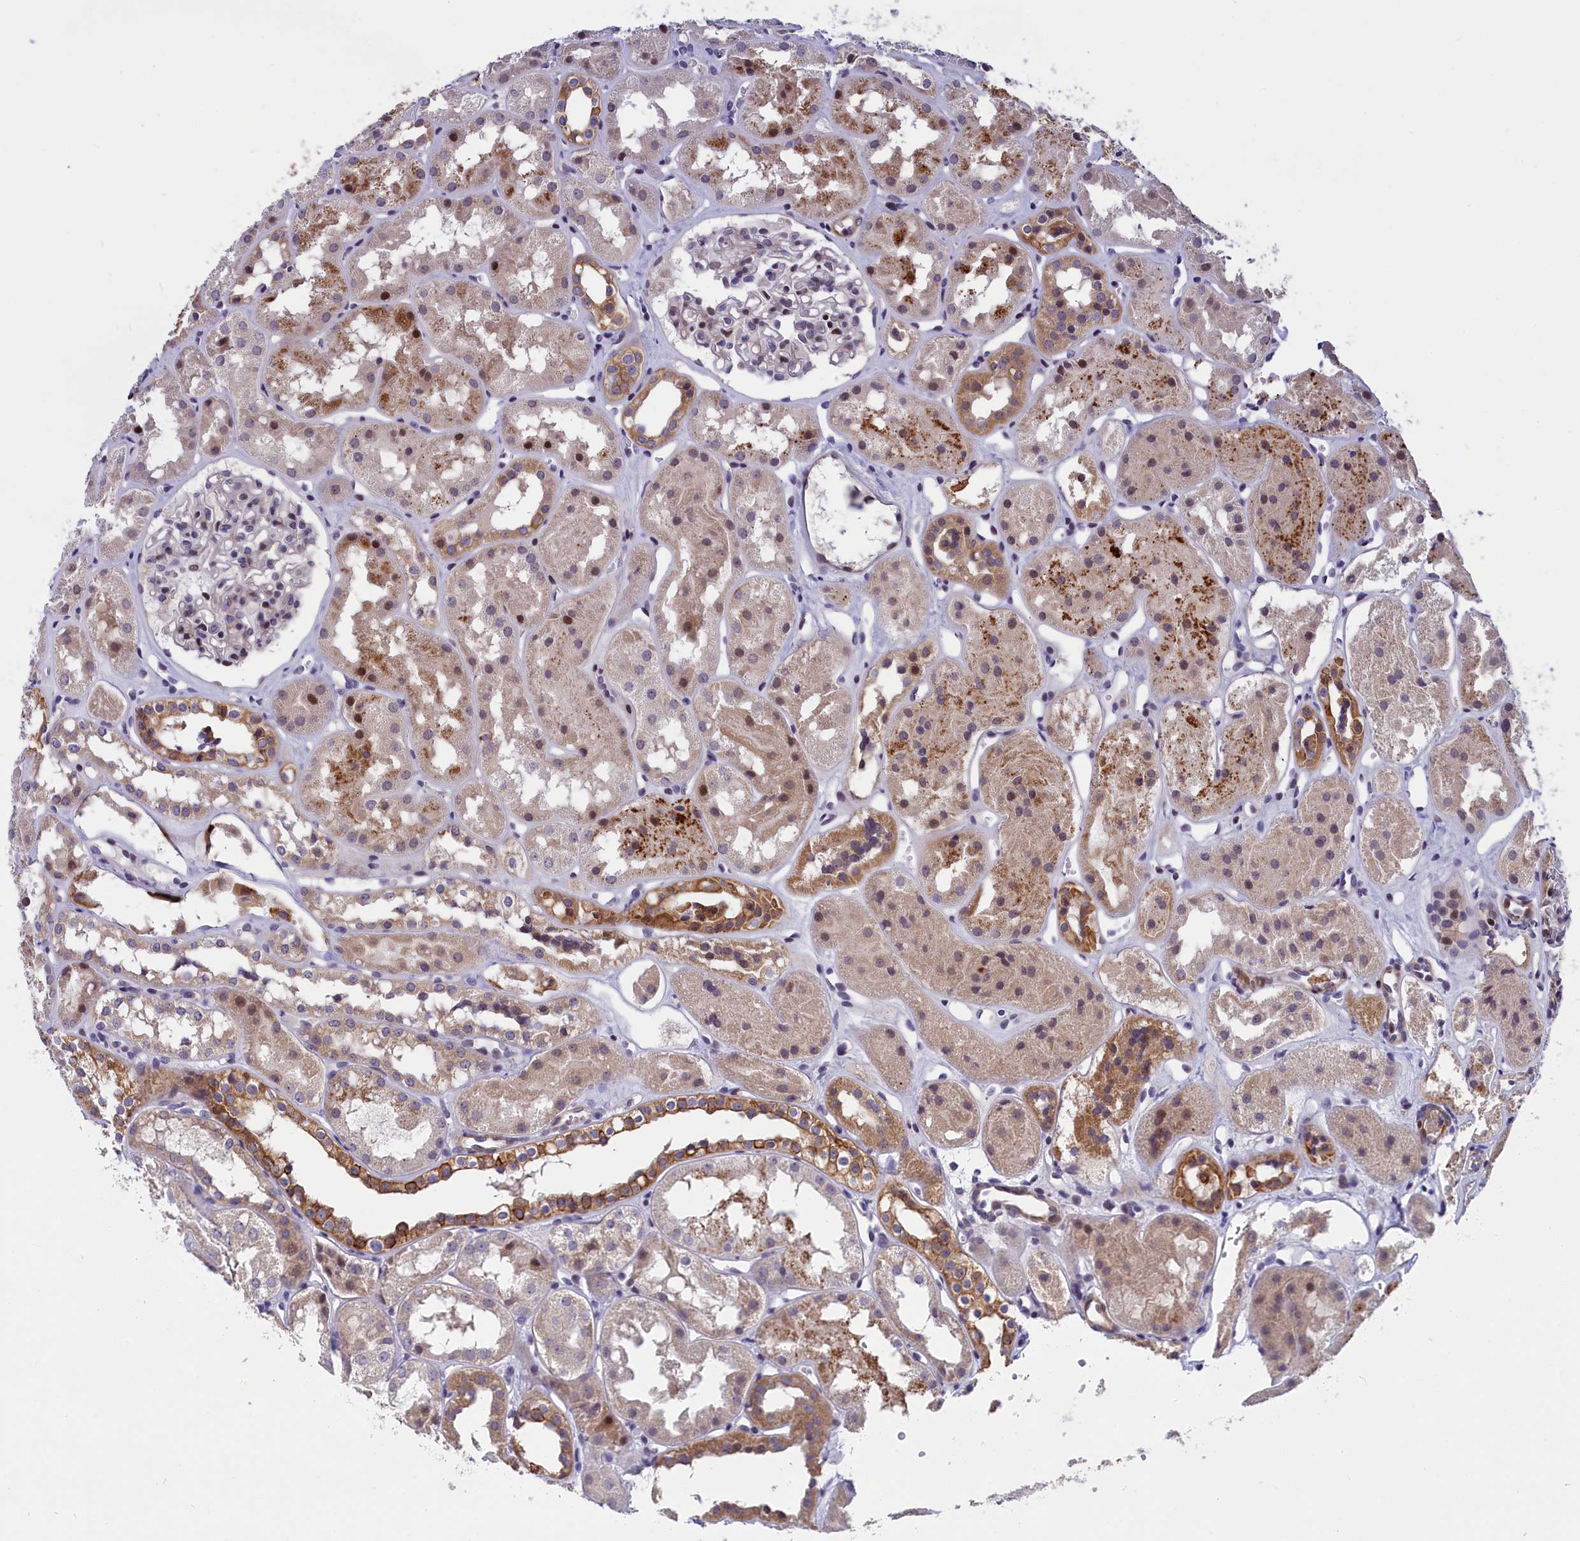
{"staining": {"intensity": "weak", "quantity": "<25%", "location": "nuclear"}, "tissue": "kidney", "cell_type": "Cells in glomeruli", "image_type": "normal", "snomed": [{"axis": "morphology", "description": "Normal tissue, NOS"}, {"axis": "topography", "description": "Kidney"}], "caption": "The immunohistochemistry image has no significant expression in cells in glomeruli of kidney. (Immunohistochemistry, brightfield microscopy, high magnification).", "gene": "ANKRD34B", "patient": {"sex": "male", "age": 16}}